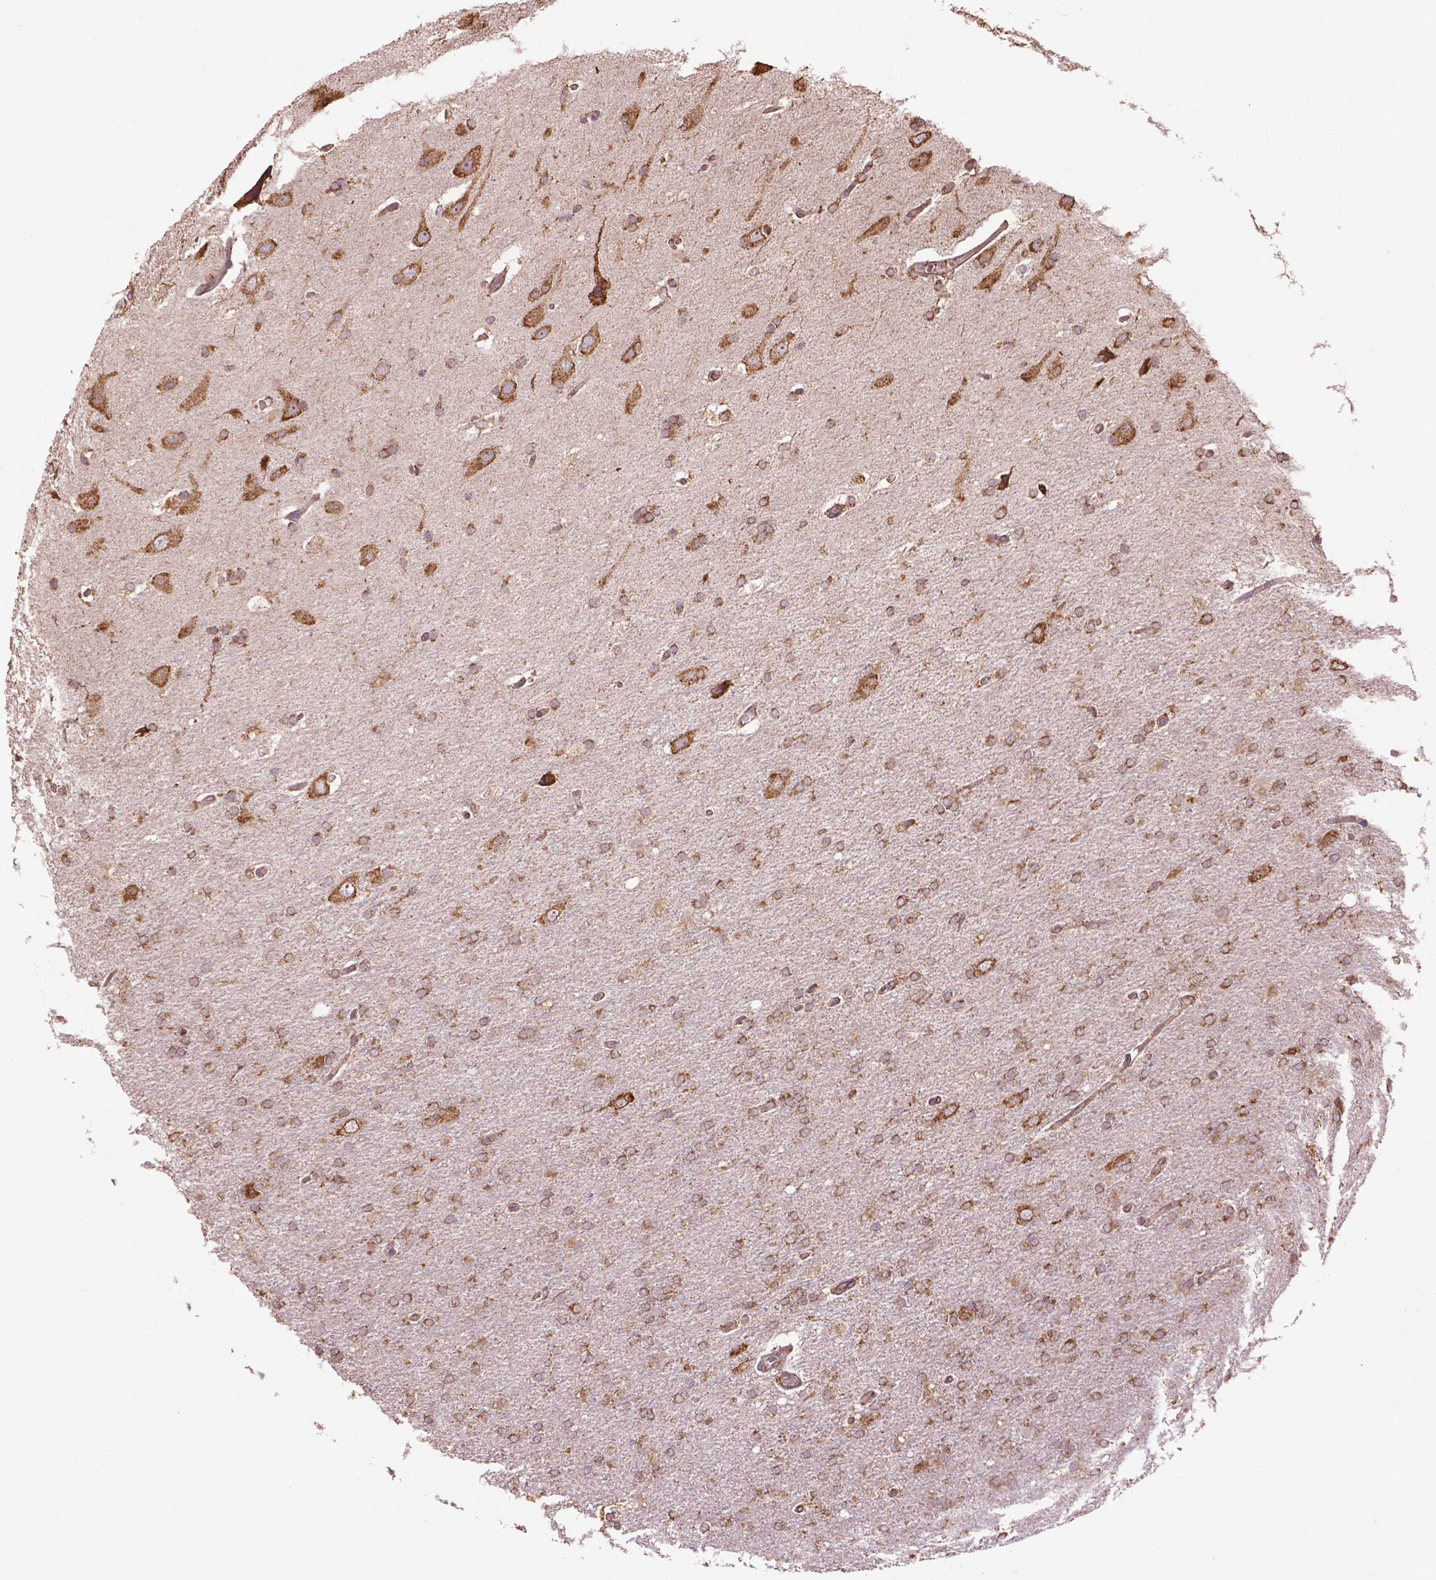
{"staining": {"intensity": "moderate", "quantity": ">75%", "location": "cytoplasmic/membranous"}, "tissue": "glioma", "cell_type": "Tumor cells", "image_type": "cancer", "snomed": [{"axis": "morphology", "description": "Glioma, malignant, High grade"}, {"axis": "topography", "description": "Cerebral cortex"}], "caption": "Tumor cells show medium levels of moderate cytoplasmic/membranous staining in about >75% of cells in human malignant glioma (high-grade).", "gene": "PPP2R5E", "patient": {"sex": "male", "age": 70}}